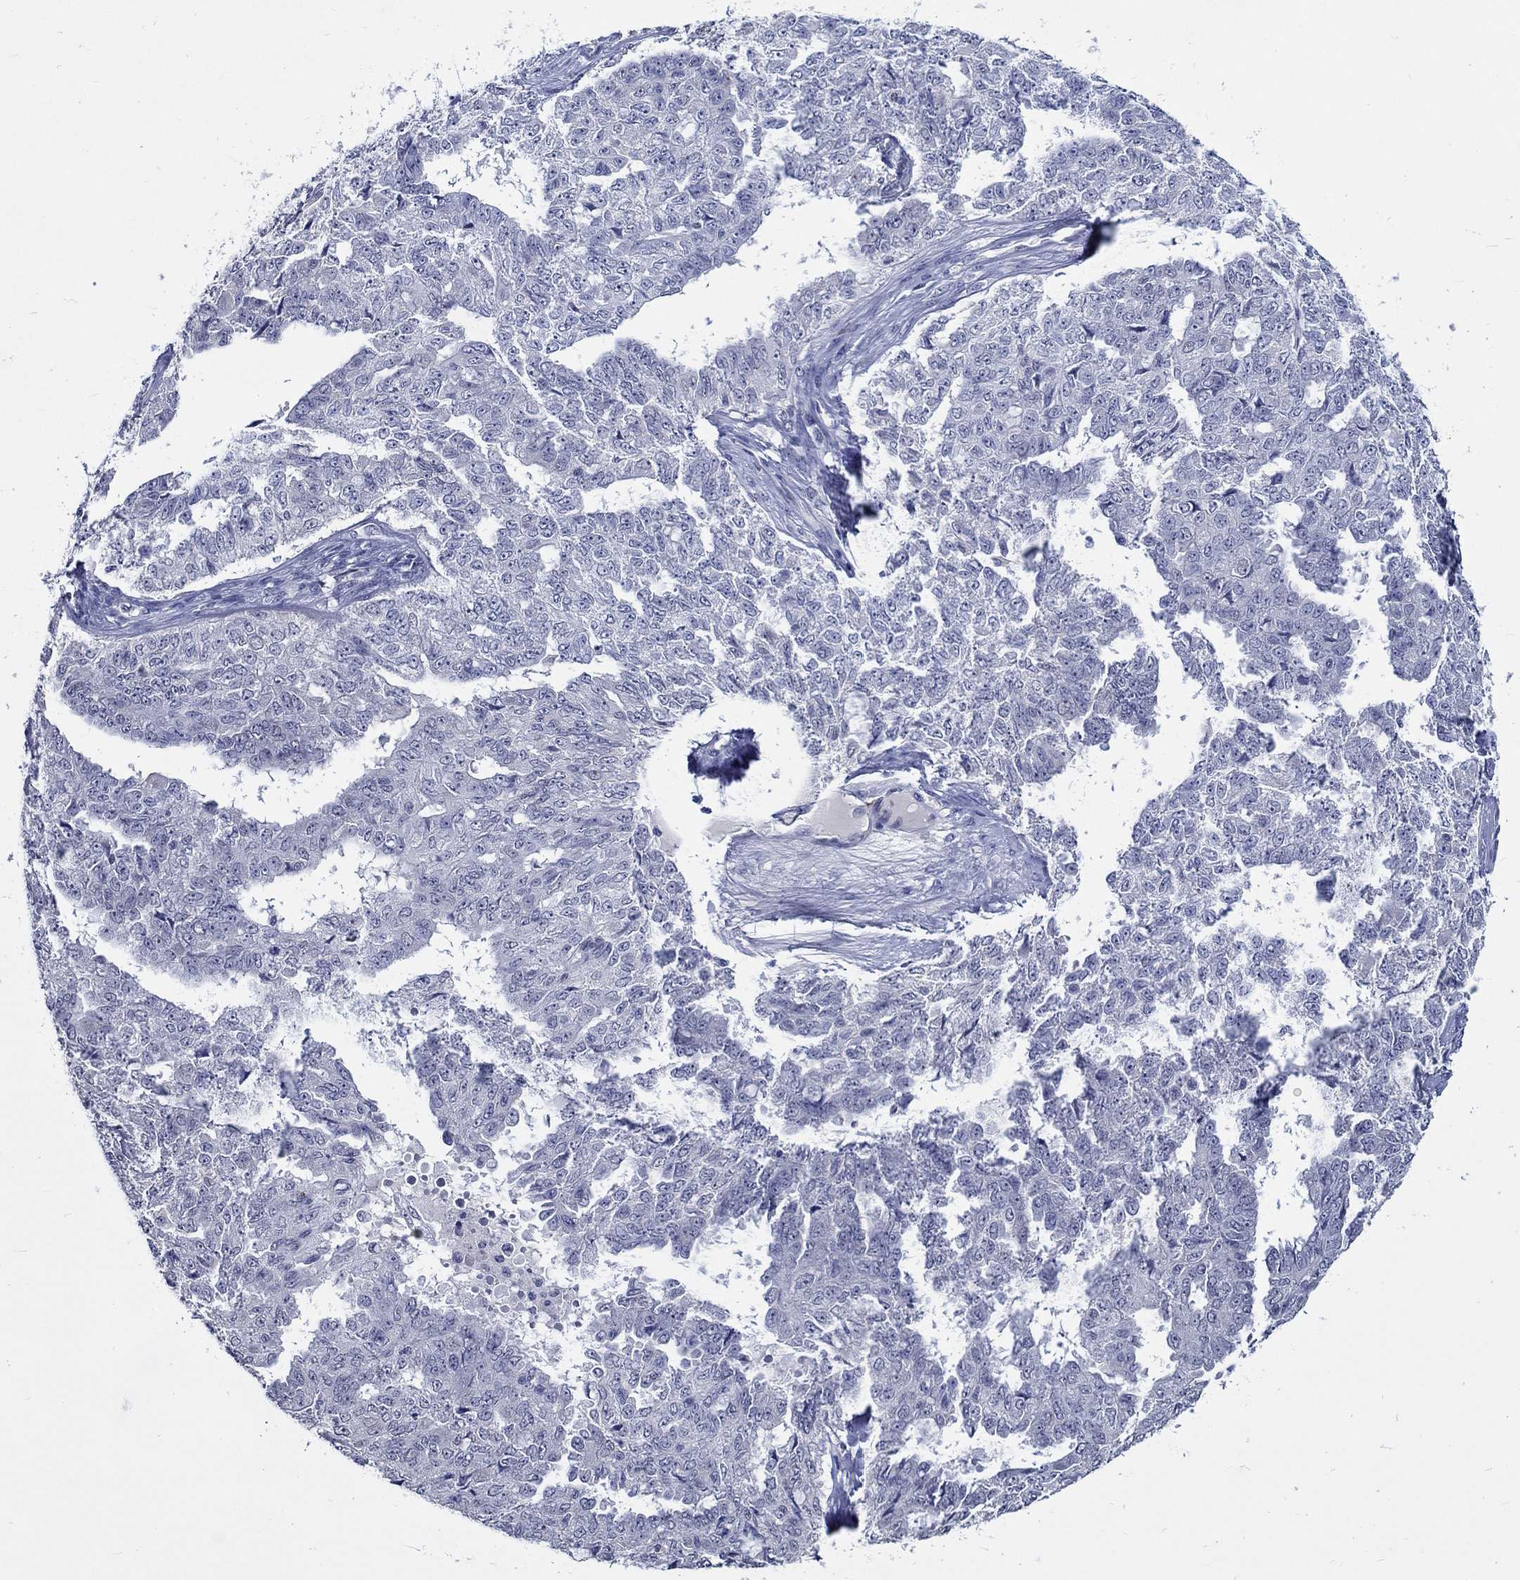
{"staining": {"intensity": "negative", "quantity": "none", "location": "none"}, "tissue": "ovarian cancer", "cell_type": "Tumor cells", "image_type": "cancer", "snomed": [{"axis": "morphology", "description": "Cystadenocarcinoma, serous, NOS"}, {"axis": "topography", "description": "Ovary"}], "caption": "The histopathology image shows no significant positivity in tumor cells of serous cystadenocarcinoma (ovarian).", "gene": "GATA2", "patient": {"sex": "female", "age": 71}}